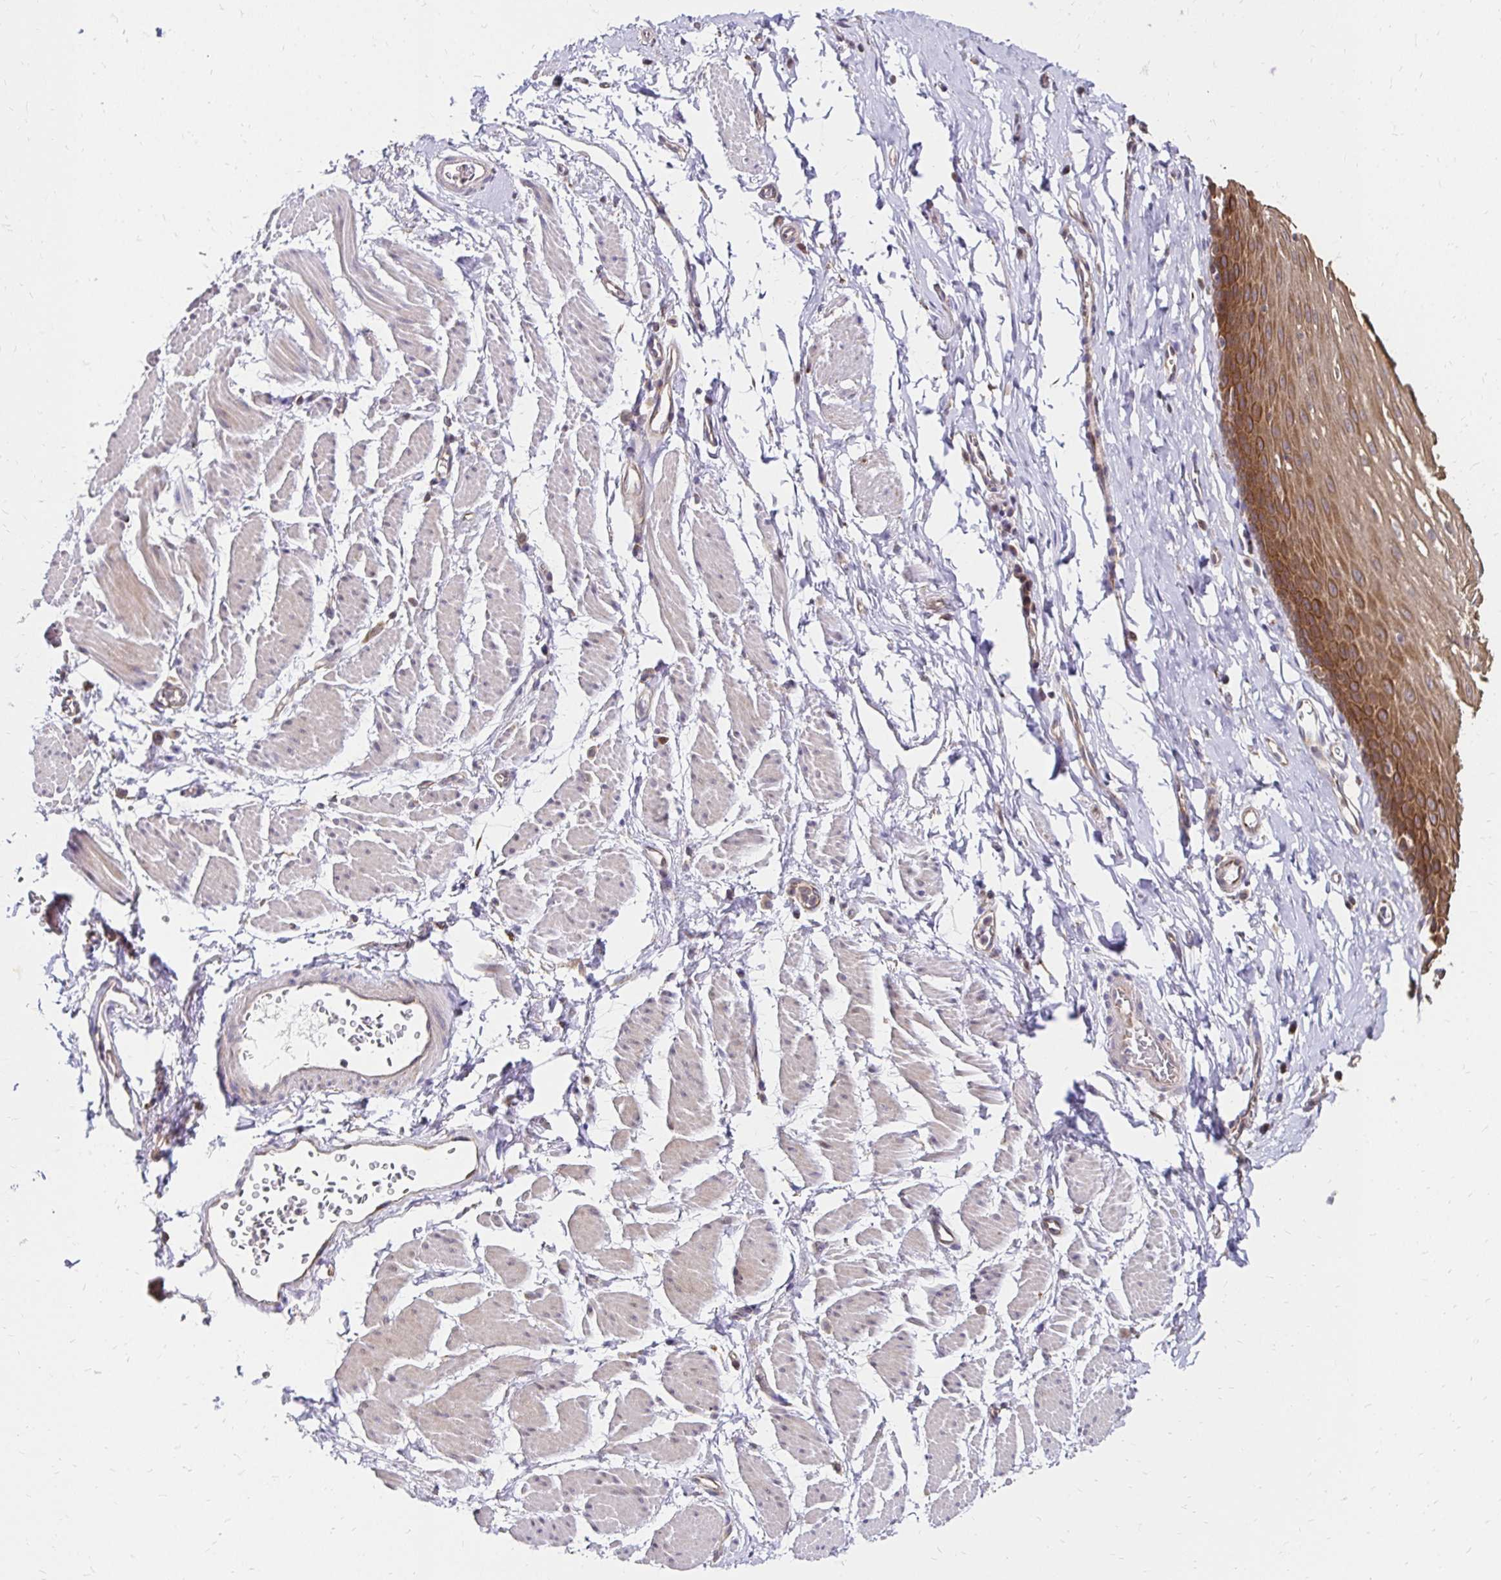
{"staining": {"intensity": "strong", "quantity": ">75%", "location": "cytoplasmic/membranous"}, "tissue": "esophagus", "cell_type": "Squamous epithelial cells", "image_type": "normal", "snomed": [{"axis": "morphology", "description": "Normal tissue, NOS"}, {"axis": "topography", "description": "Esophagus"}], "caption": "Squamous epithelial cells exhibit high levels of strong cytoplasmic/membranous staining in about >75% of cells in normal esophagus.", "gene": "ZW10", "patient": {"sex": "male", "age": 70}}